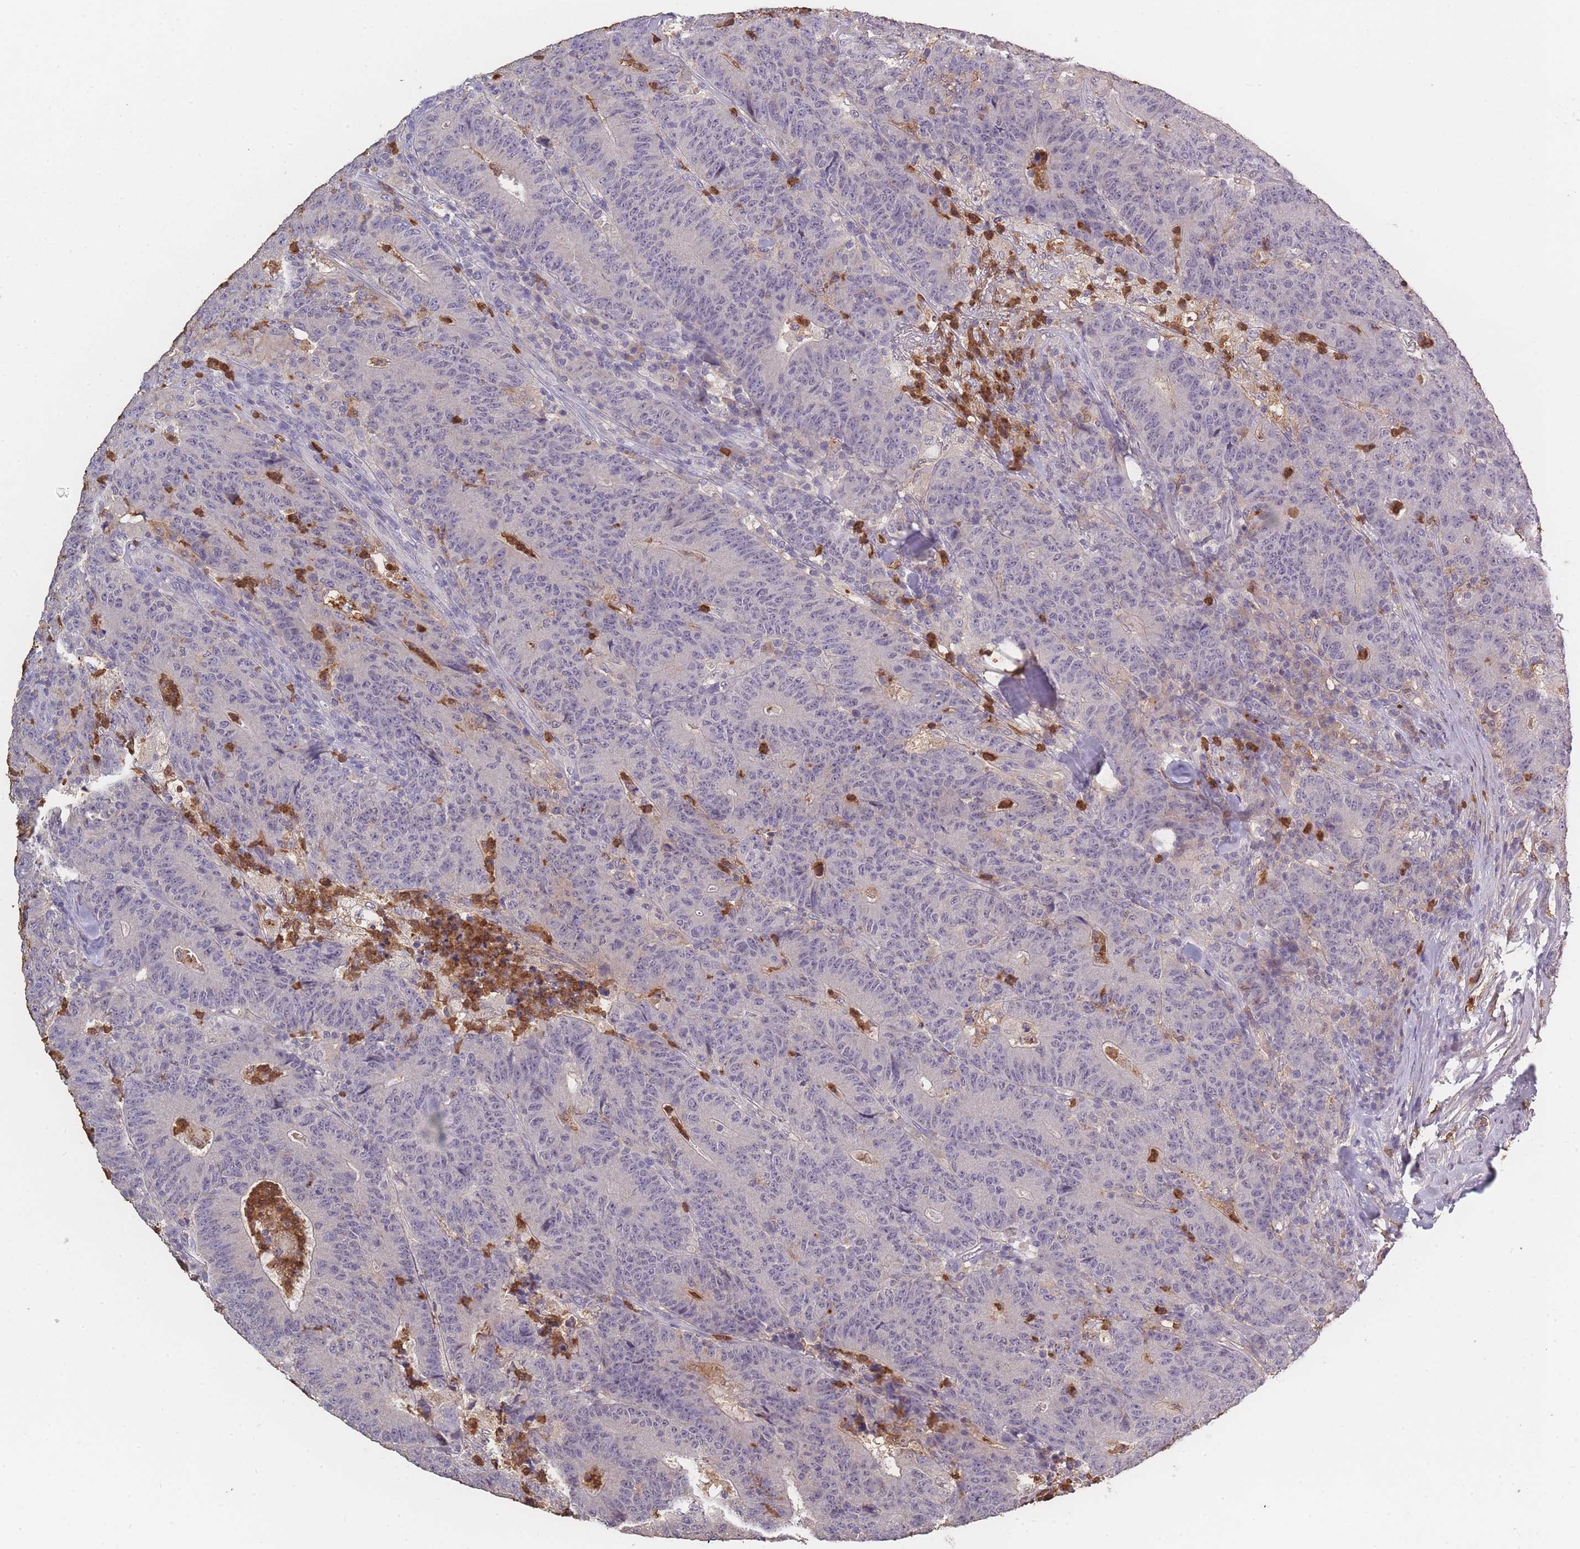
{"staining": {"intensity": "negative", "quantity": "none", "location": "none"}, "tissue": "colorectal cancer", "cell_type": "Tumor cells", "image_type": "cancer", "snomed": [{"axis": "morphology", "description": "Adenocarcinoma, NOS"}, {"axis": "topography", "description": "Colon"}], "caption": "Immunohistochemistry image of neoplastic tissue: human colorectal cancer (adenocarcinoma) stained with DAB demonstrates no significant protein positivity in tumor cells. Nuclei are stained in blue.", "gene": "BST1", "patient": {"sex": "female", "age": 75}}